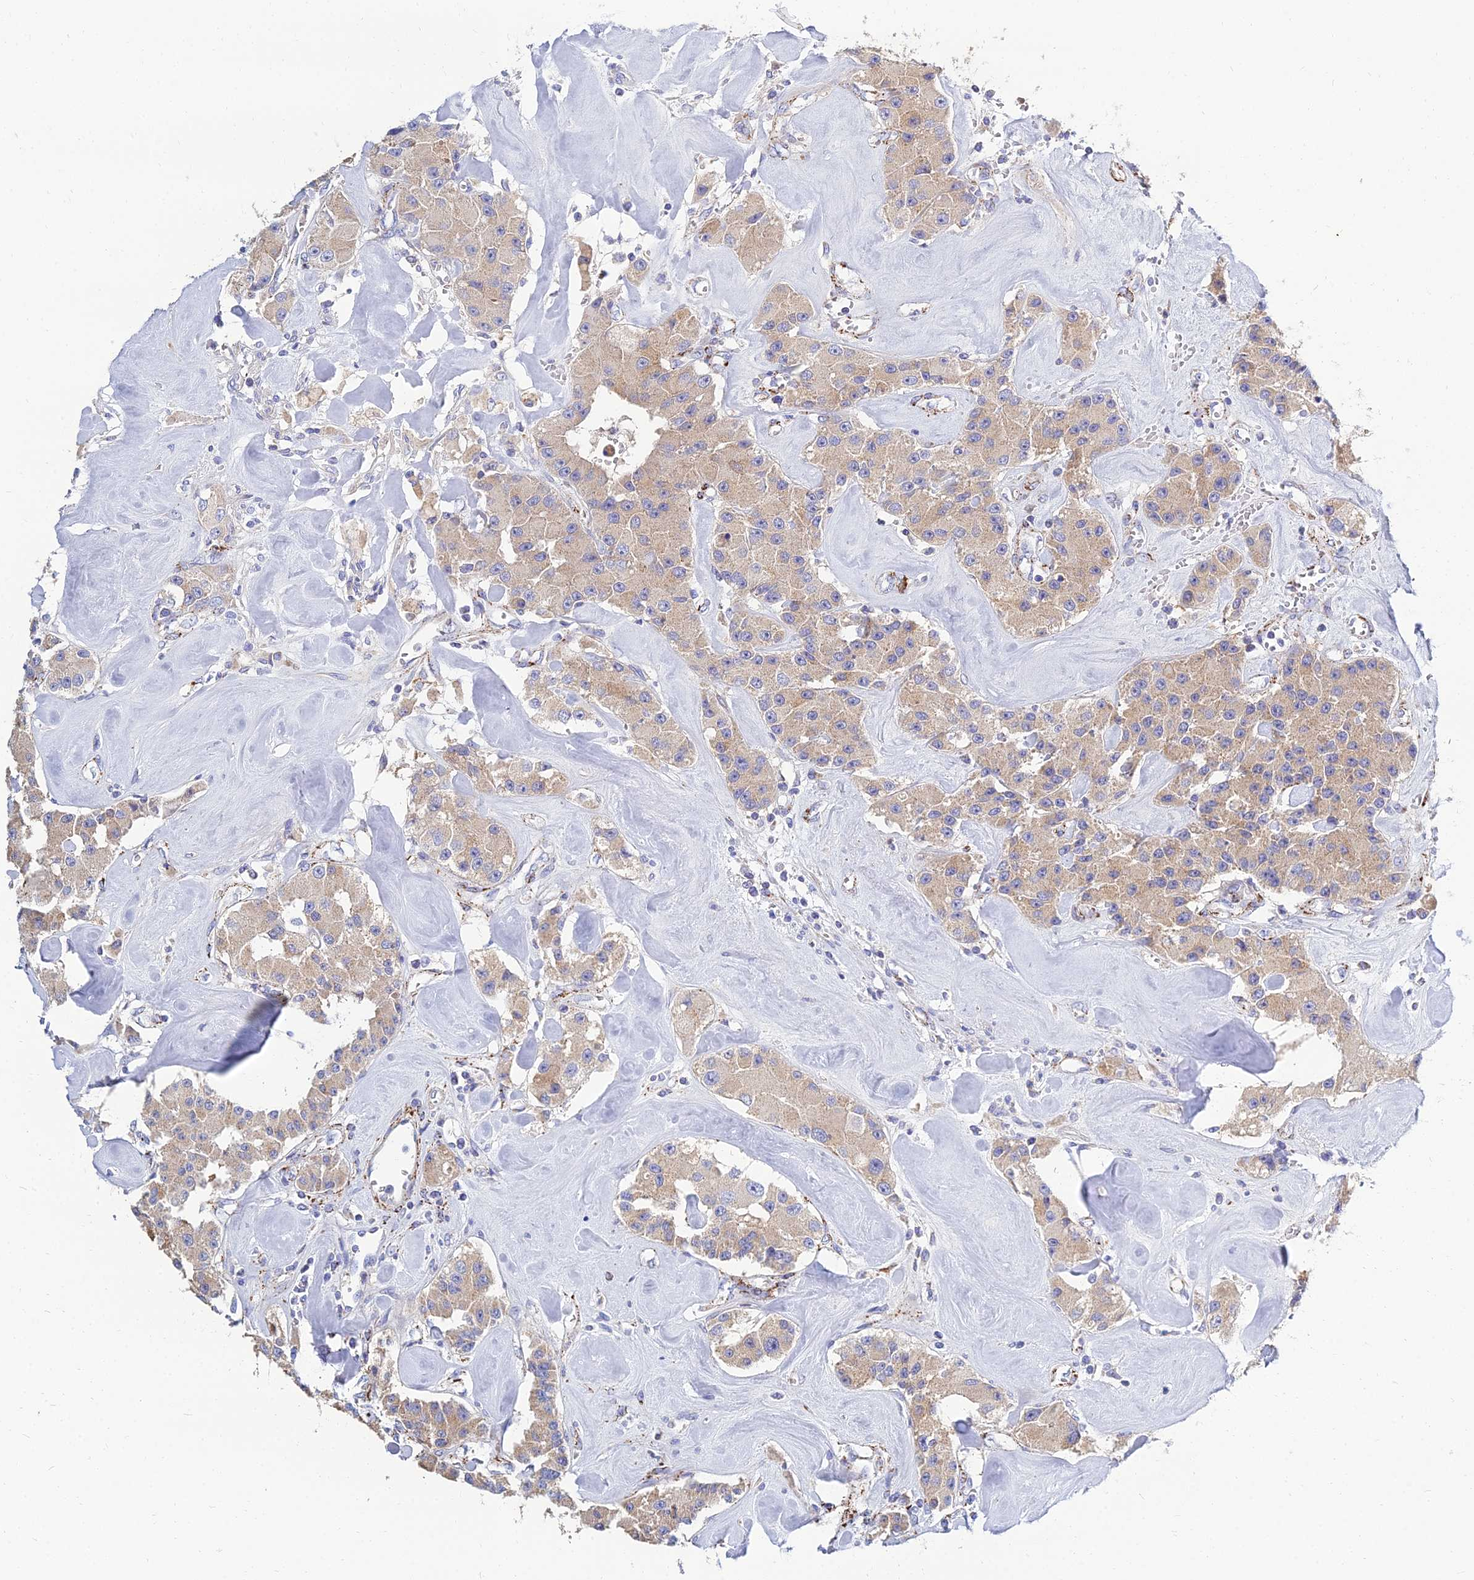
{"staining": {"intensity": "weak", "quantity": "25%-75%", "location": "cytoplasmic/membranous"}, "tissue": "carcinoid", "cell_type": "Tumor cells", "image_type": "cancer", "snomed": [{"axis": "morphology", "description": "Carcinoid, malignant, NOS"}, {"axis": "topography", "description": "Pancreas"}], "caption": "Weak cytoplasmic/membranous expression is identified in approximately 25%-75% of tumor cells in carcinoid (malignant). (Stains: DAB (3,3'-diaminobenzidine) in brown, nuclei in blue, Microscopy: brightfield microscopy at high magnification).", "gene": "NPY", "patient": {"sex": "male", "age": 41}}